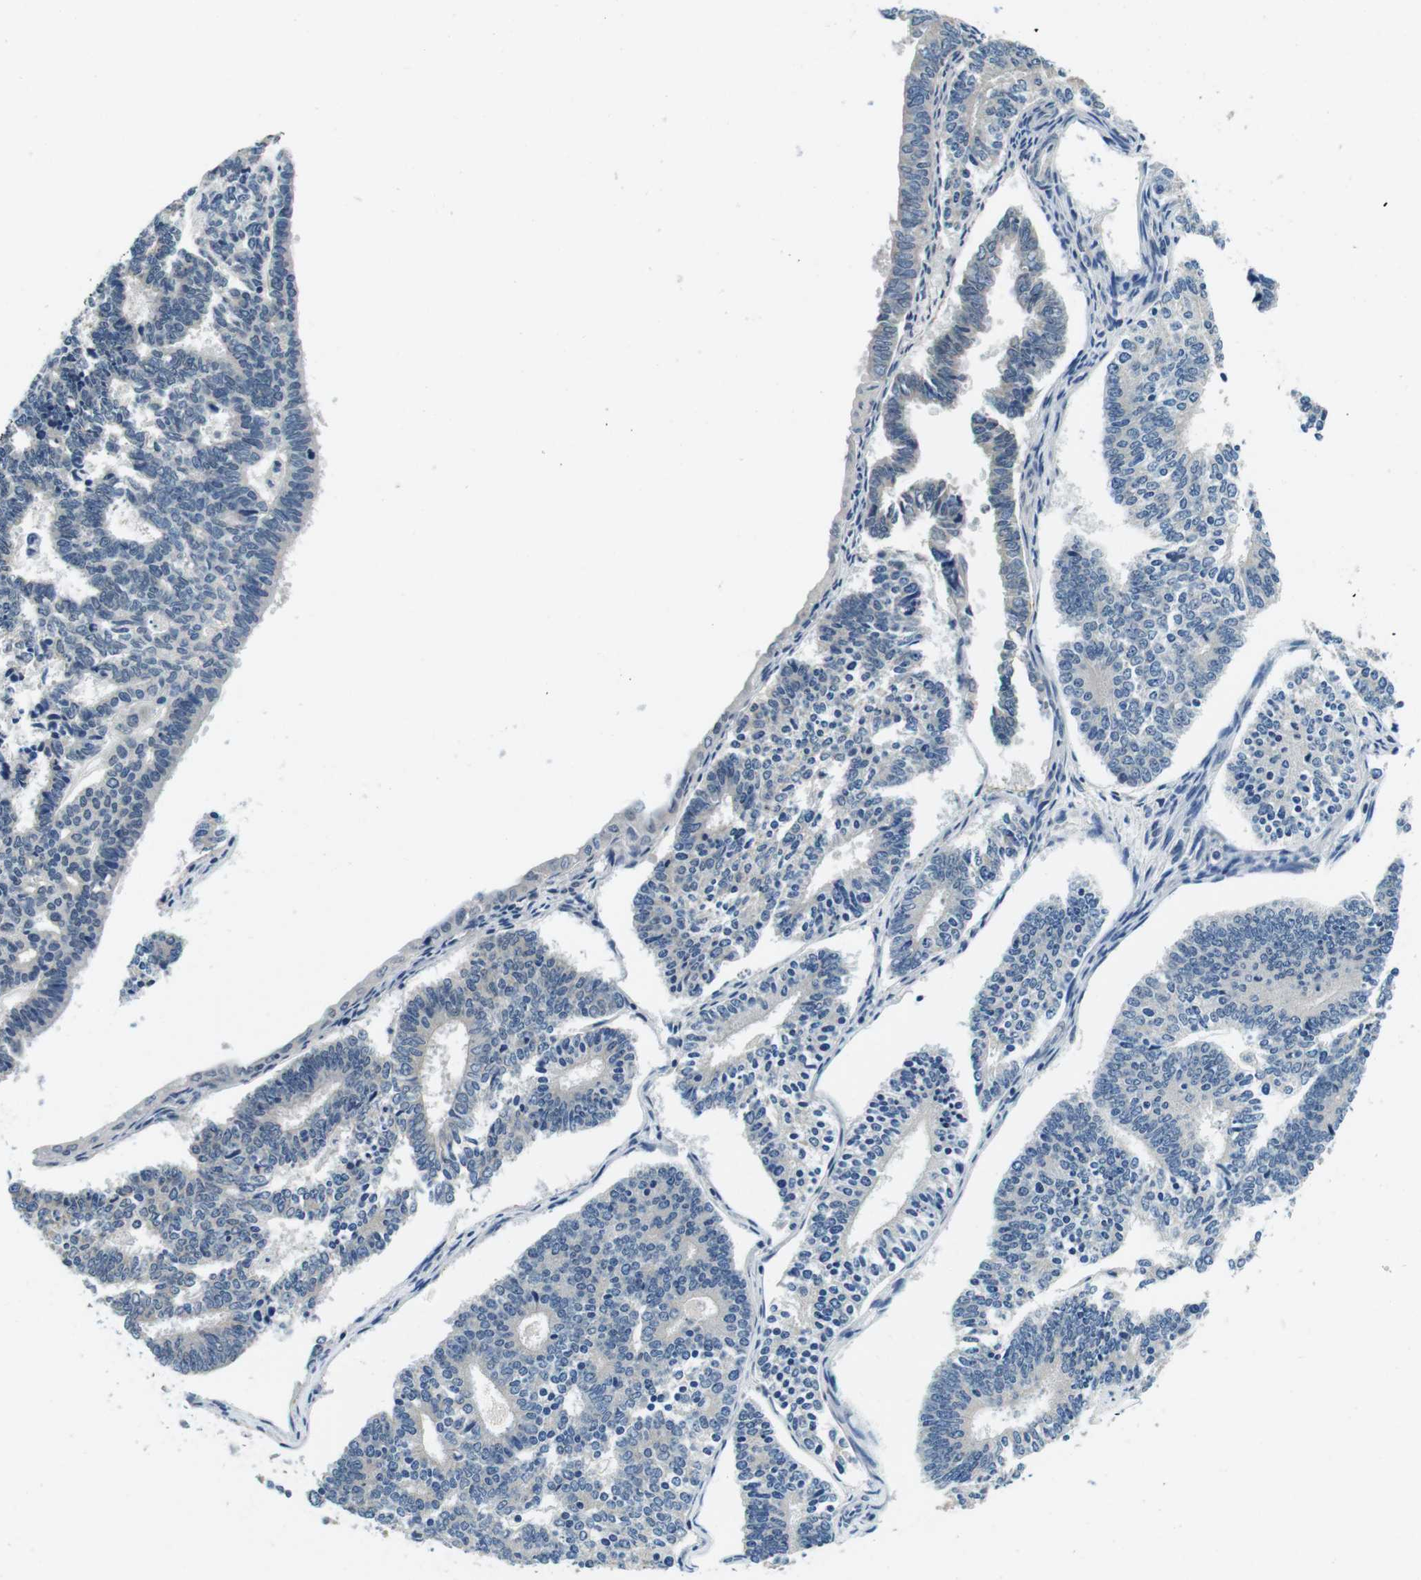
{"staining": {"intensity": "negative", "quantity": "none", "location": "none"}, "tissue": "endometrial cancer", "cell_type": "Tumor cells", "image_type": "cancer", "snomed": [{"axis": "morphology", "description": "Adenocarcinoma, NOS"}, {"axis": "topography", "description": "Endometrium"}], "caption": "This micrograph is of endometrial cancer (adenocarcinoma) stained with immunohistochemistry (IHC) to label a protein in brown with the nuclei are counter-stained blue. There is no staining in tumor cells.", "gene": "DTNA", "patient": {"sex": "female", "age": 70}}